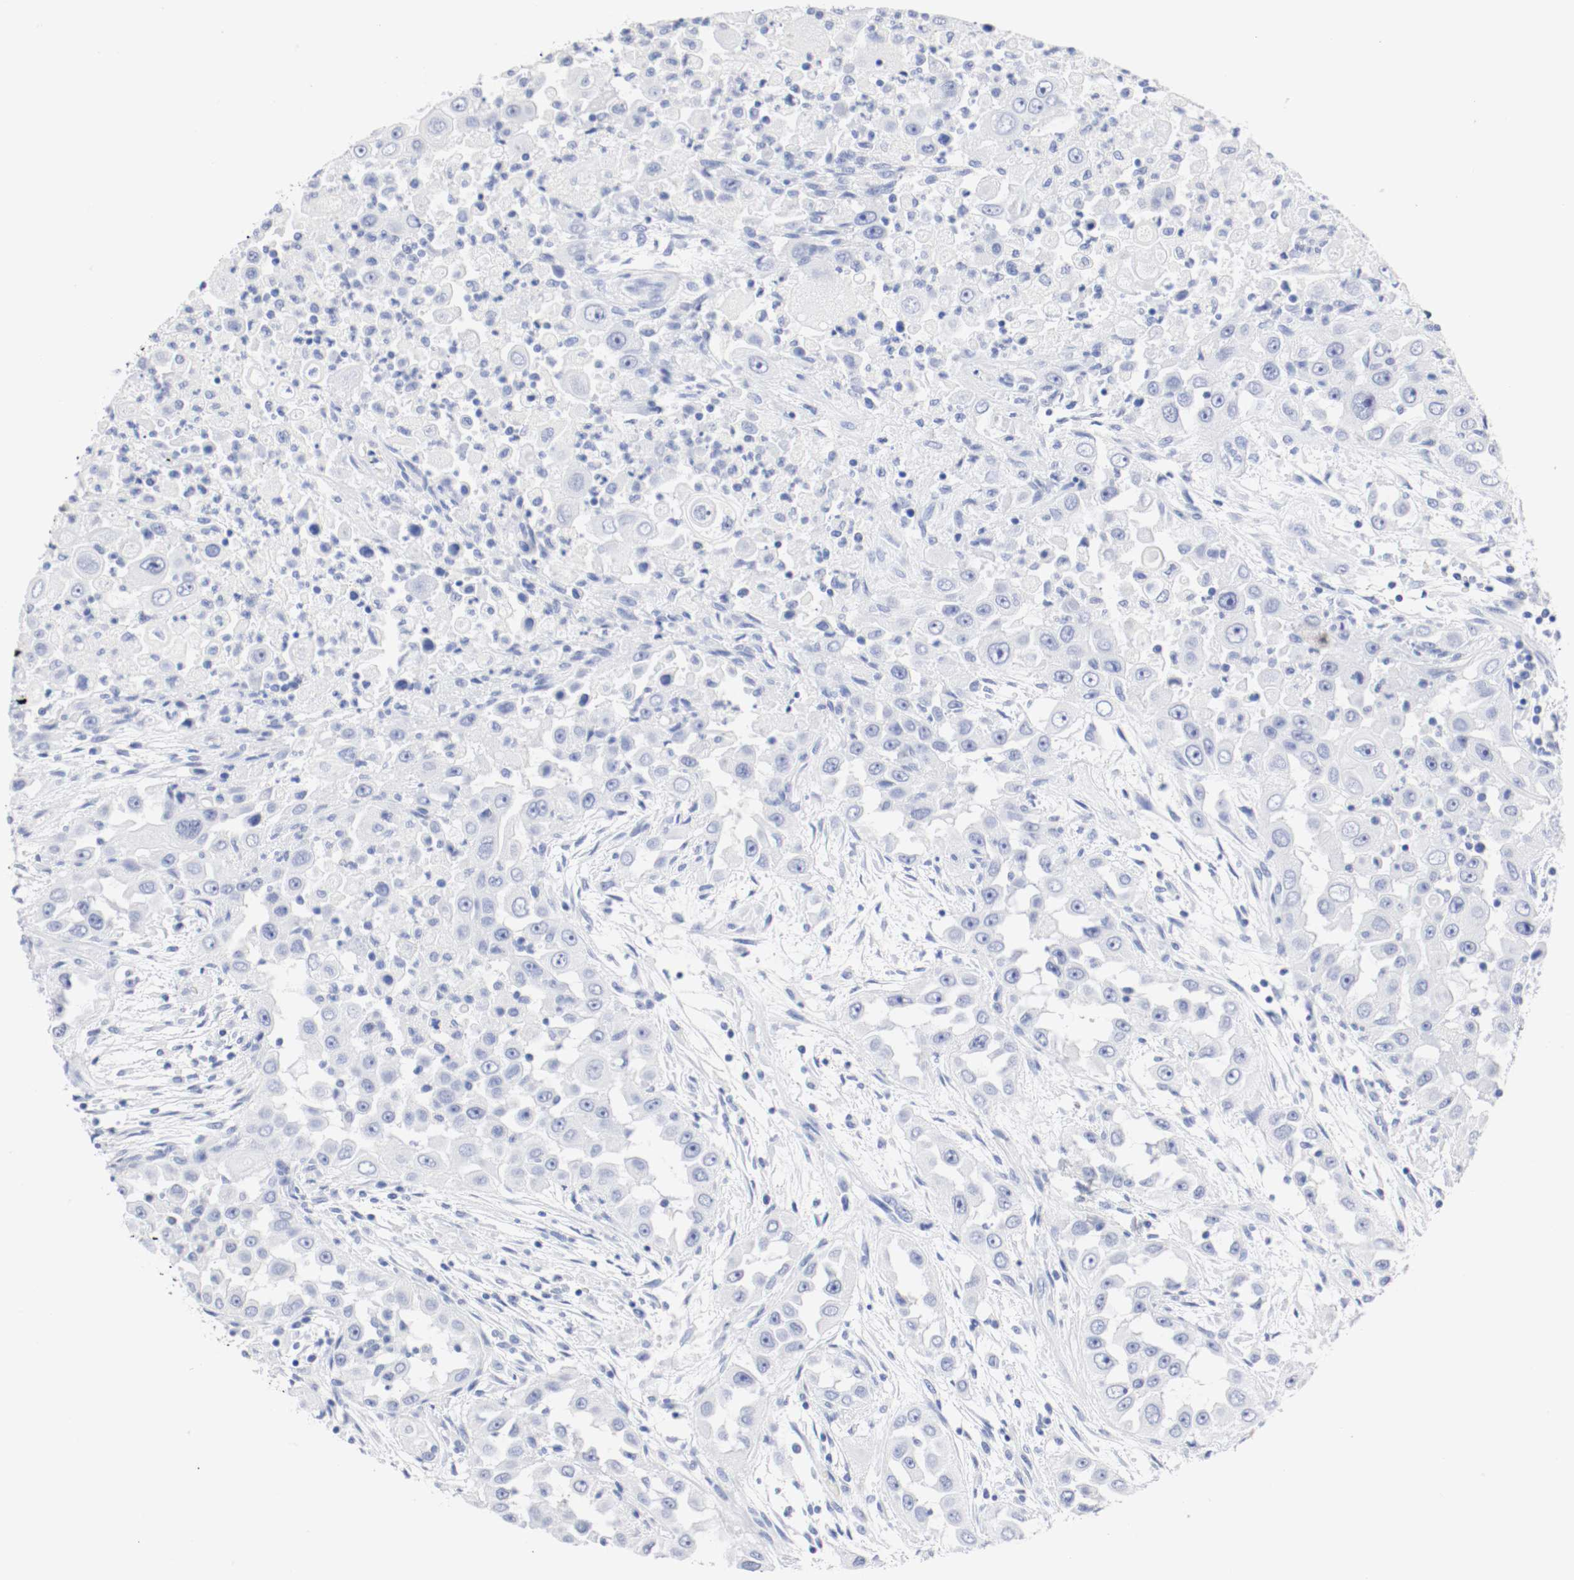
{"staining": {"intensity": "negative", "quantity": "none", "location": "none"}, "tissue": "head and neck cancer", "cell_type": "Tumor cells", "image_type": "cancer", "snomed": [{"axis": "morphology", "description": "Carcinoma, NOS"}, {"axis": "topography", "description": "Head-Neck"}], "caption": "IHC micrograph of head and neck carcinoma stained for a protein (brown), which demonstrates no positivity in tumor cells. (DAB immunohistochemistry (IHC) visualized using brightfield microscopy, high magnification).", "gene": "GAD1", "patient": {"sex": "male", "age": 87}}